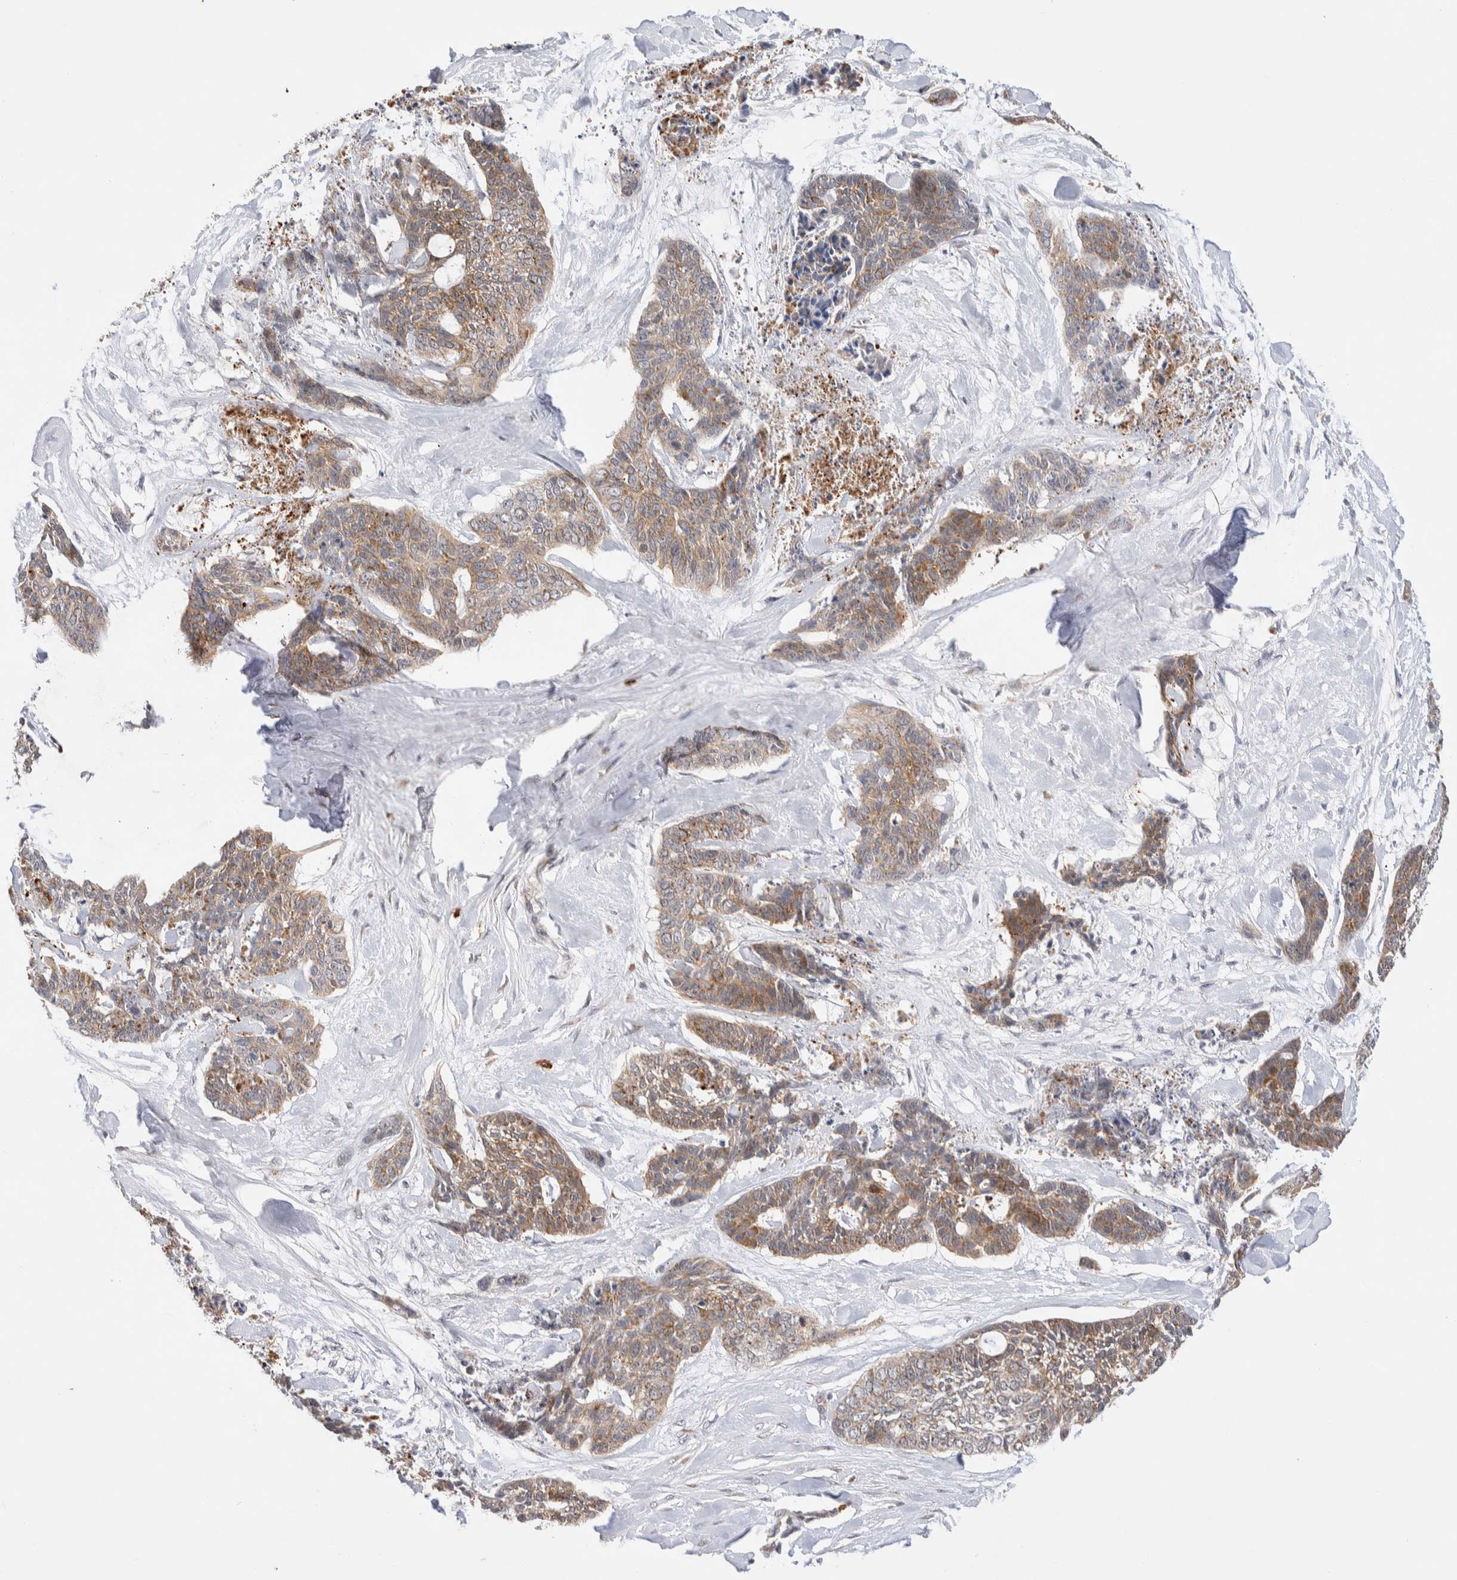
{"staining": {"intensity": "weak", "quantity": ">75%", "location": "cytoplasmic/membranous"}, "tissue": "skin cancer", "cell_type": "Tumor cells", "image_type": "cancer", "snomed": [{"axis": "morphology", "description": "Basal cell carcinoma"}, {"axis": "topography", "description": "Skin"}], "caption": "Immunohistochemistry (IHC) (DAB) staining of human skin cancer (basal cell carcinoma) shows weak cytoplasmic/membranous protein expression in approximately >75% of tumor cells.", "gene": "NSMAF", "patient": {"sex": "female", "age": 64}}